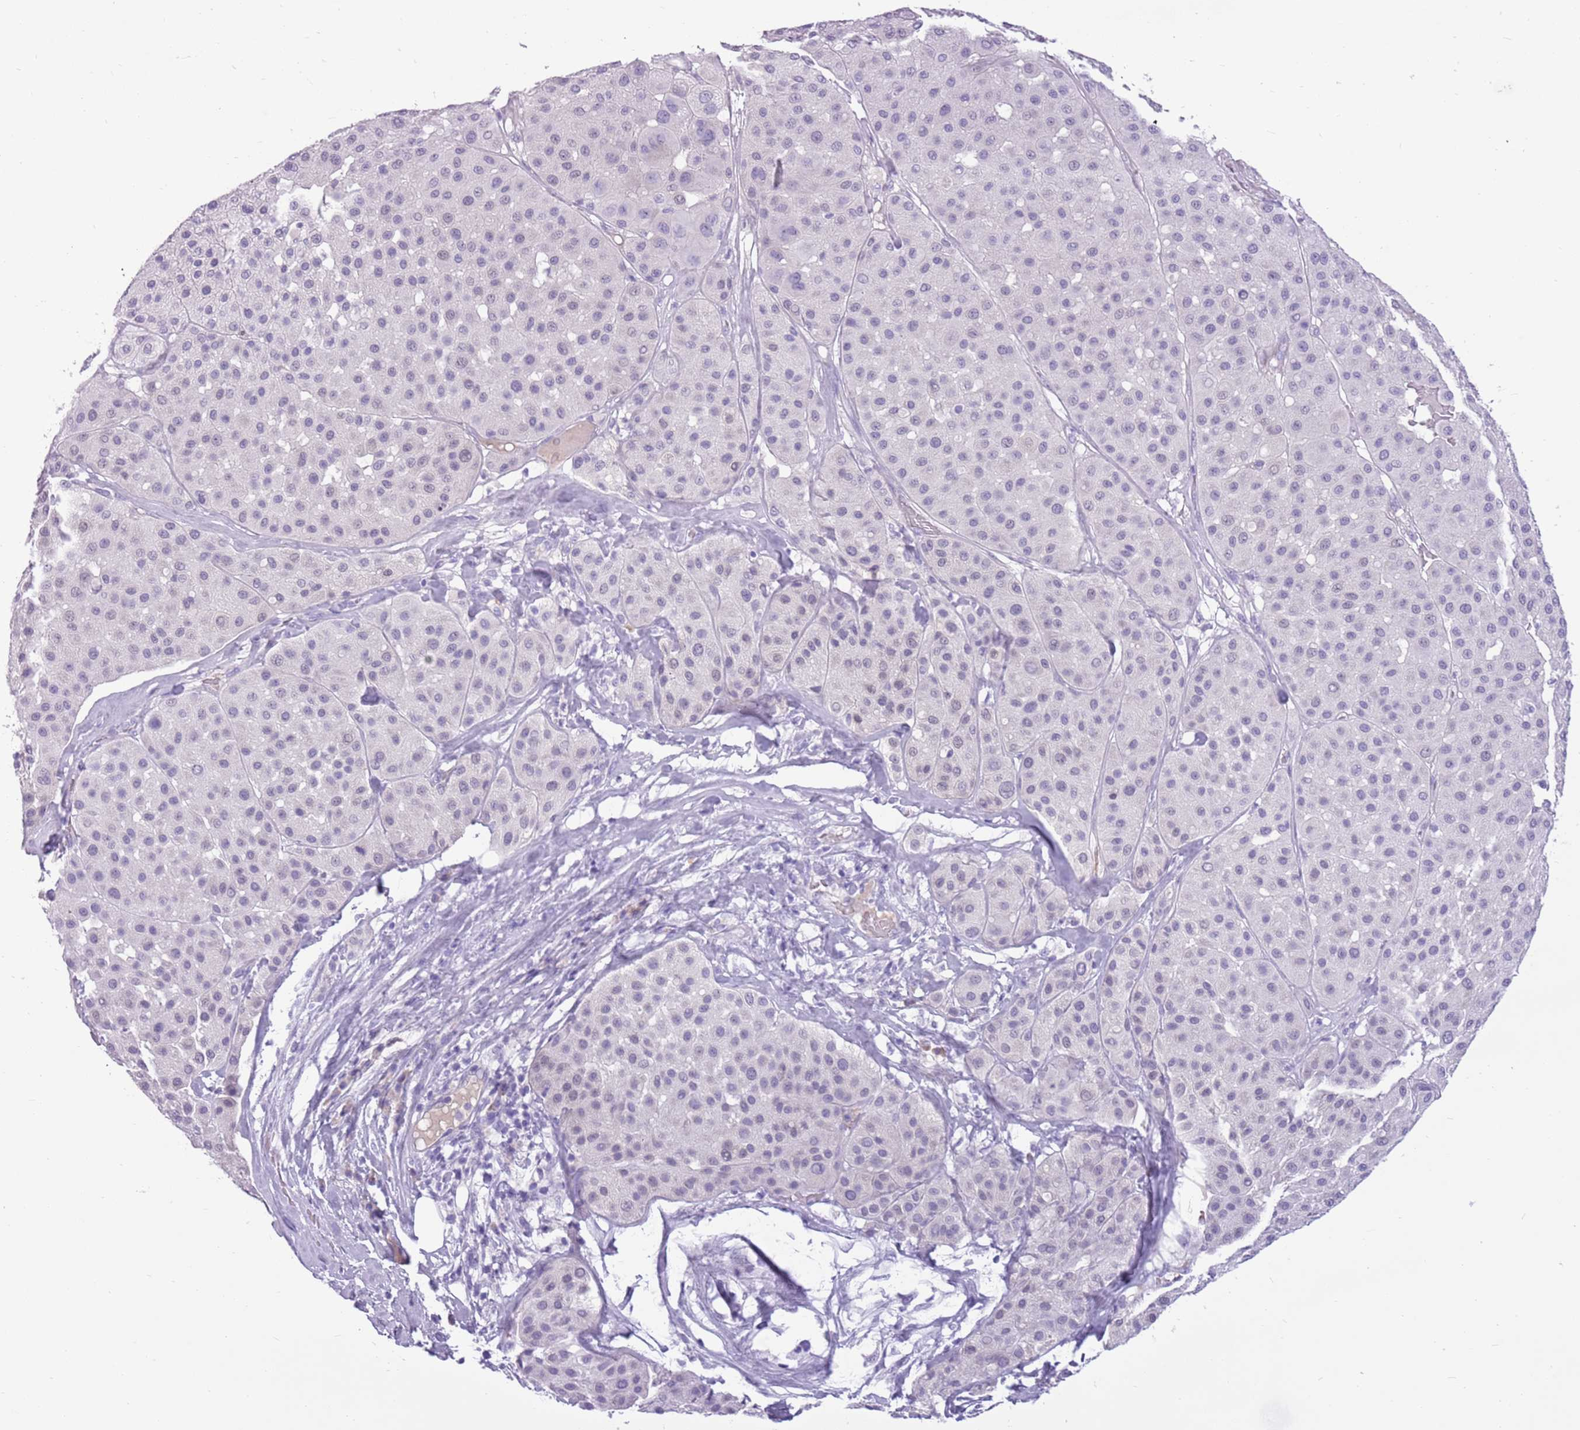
{"staining": {"intensity": "negative", "quantity": "none", "location": "none"}, "tissue": "melanoma", "cell_type": "Tumor cells", "image_type": "cancer", "snomed": [{"axis": "morphology", "description": "Malignant melanoma, Metastatic site"}, {"axis": "topography", "description": "Smooth muscle"}], "caption": "DAB immunohistochemical staining of malignant melanoma (metastatic site) demonstrates no significant expression in tumor cells. The staining was performed using DAB (3,3'-diaminobenzidine) to visualize the protein expression in brown, while the nuclei were stained in blue with hematoxylin (Magnification: 20x).", "gene": "ZNF425", "patient": {"sex": "male", "age": 41}}